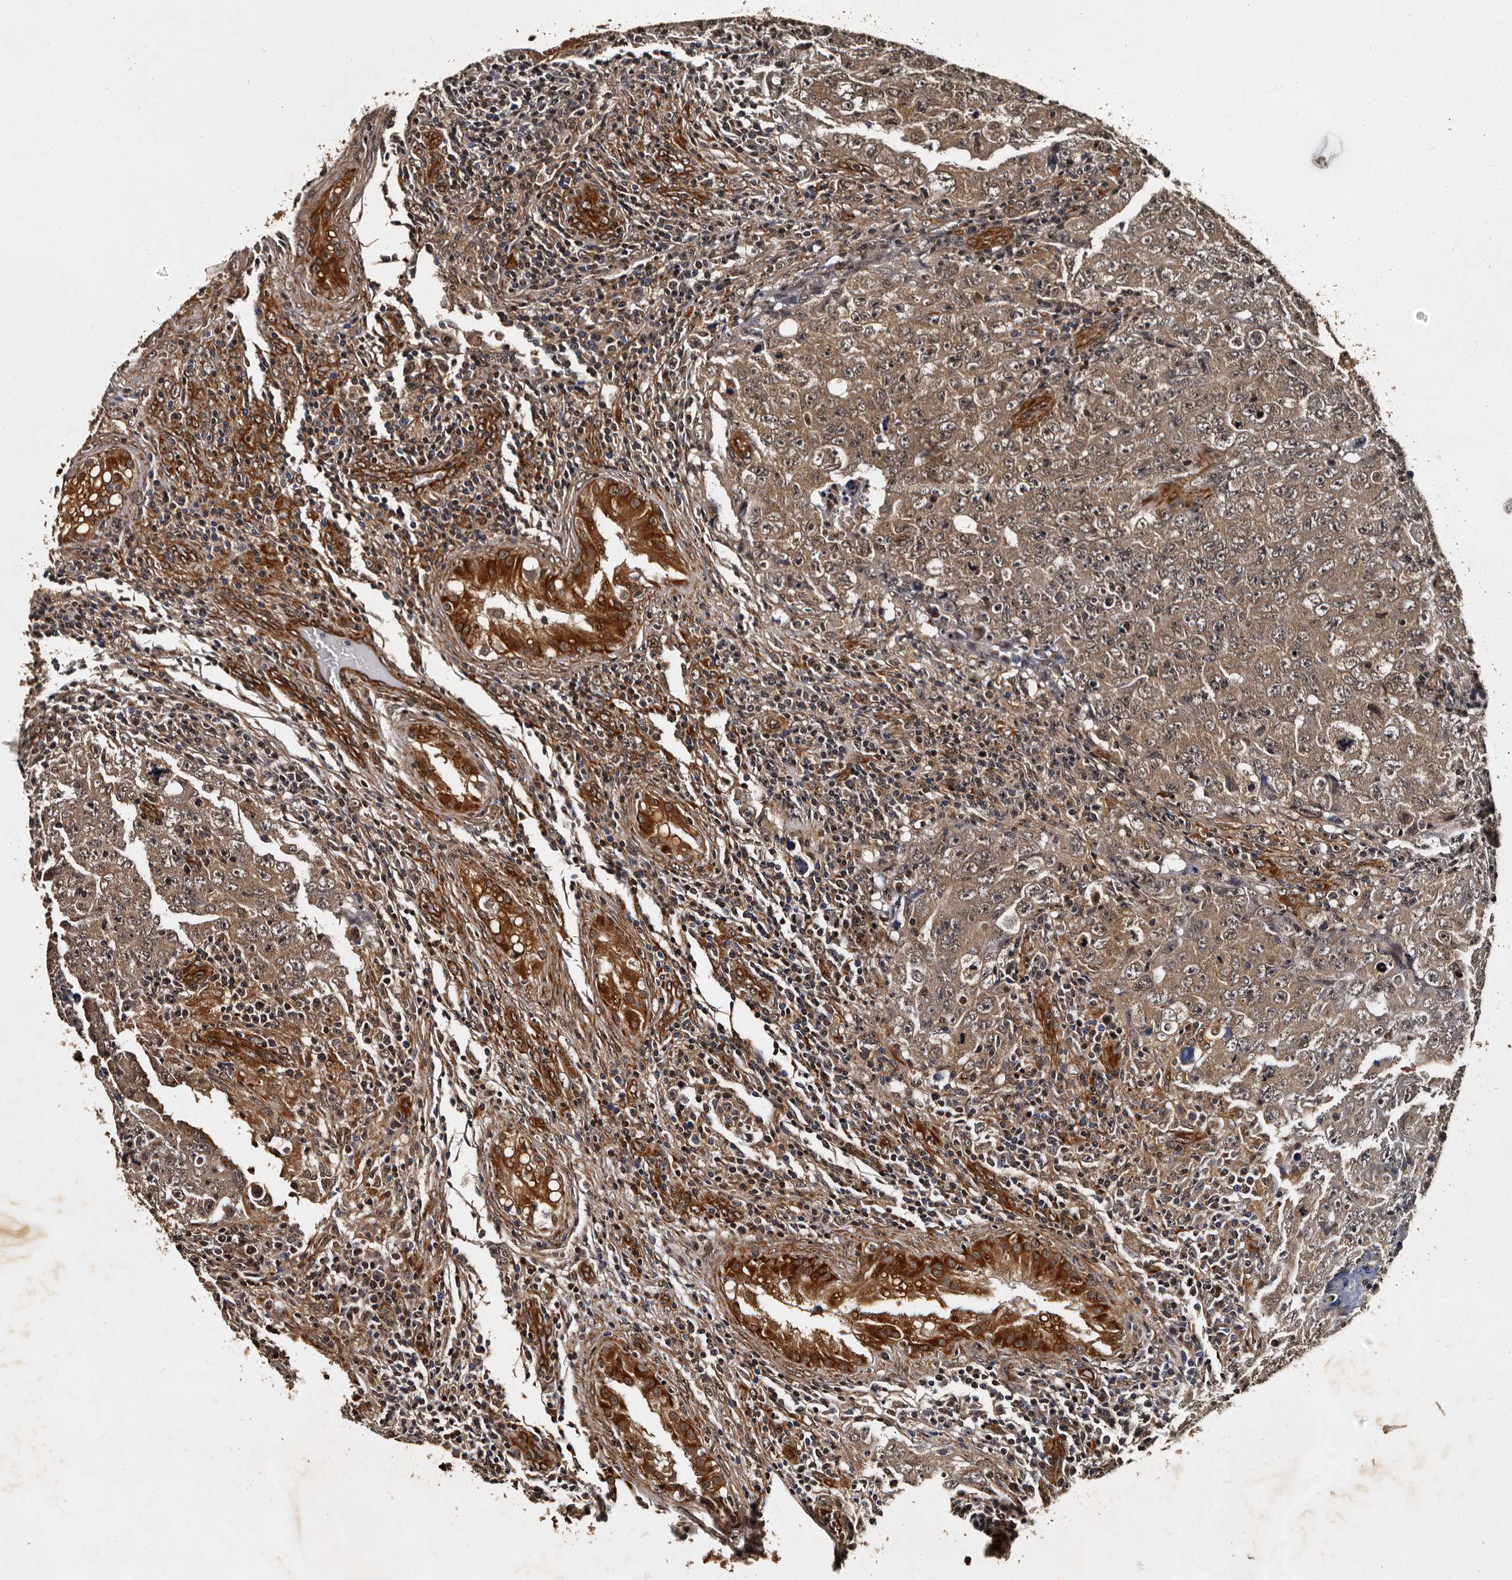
{"staining": {"intensity": "moderate", "quantity": ">75%", "location": "cytoplasmic/membranous,nuclear"}, "tissue": "testis cancer", "cell_type": "Tumor cells", "image_type": "cancer", "snomed": [{"axis": "morphology", "description": "Carcinoma, Embryonal, NOS"}, {"axis": "topography", "description": "Testis"}], "caption": "Testis cancer stained with IHC demonstrates moderate cytoplasmic/membranous and nuclear positivity in approximately >75% of tumor cells.", "gene": "CPNE3", "patient": {"sex": "male", "age": 26}}